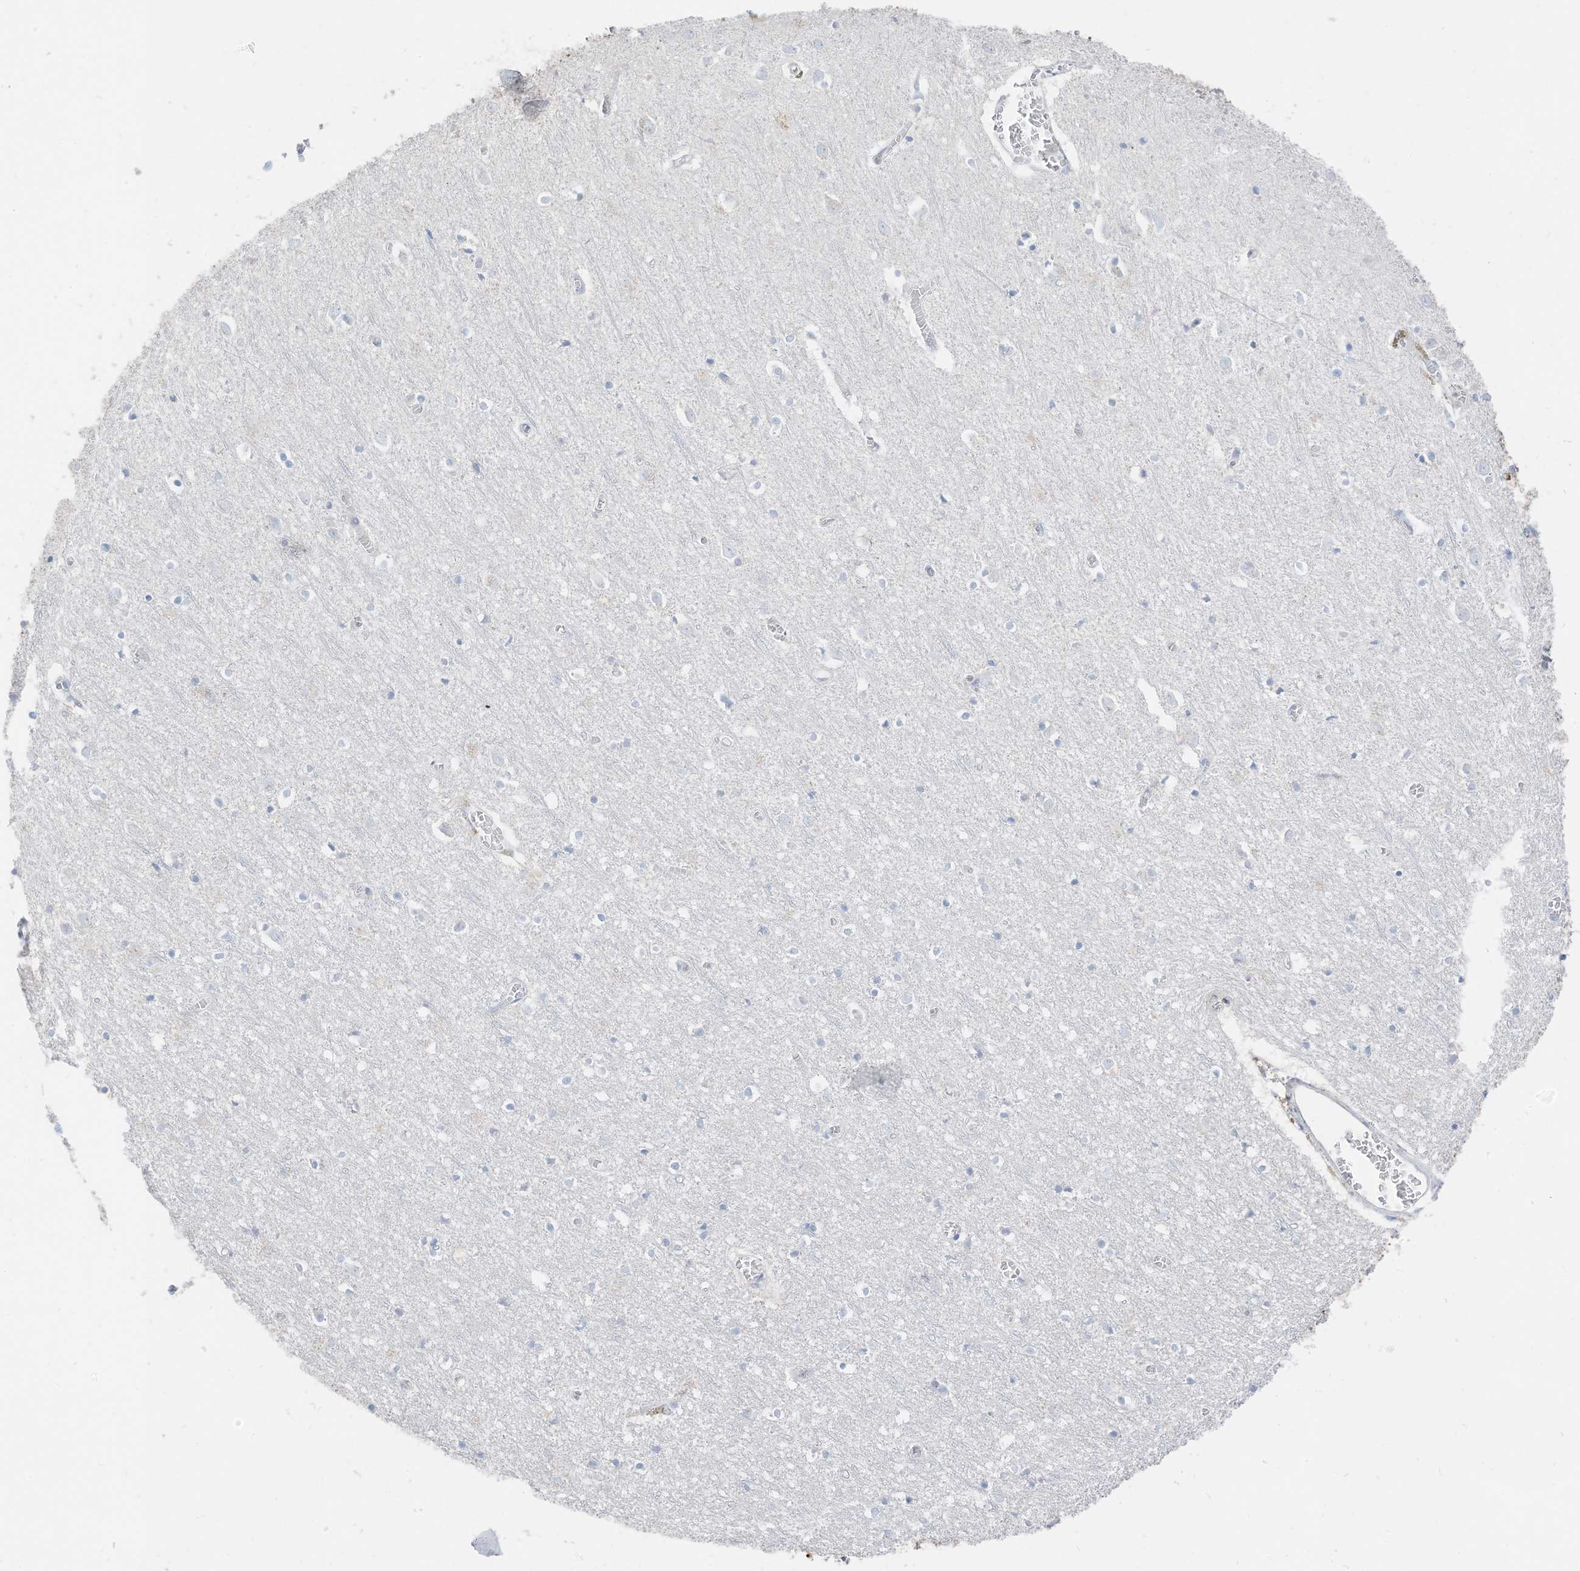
{"staining": {"intensity": "negative", "quantity": "none", "location": "none"}, "tissue": "cerebral cortex", "cell_type": "Endothelial cells", "image_type": "normal", "snomed": [{"axis": "morphology", "description": "Normal tissue, NOS"}, {"axis": "topography", "description": "Cerebral cortex"}], "caption": "Protein analysis of benign cerebral cortex reveals no significant staining in endothelial cells. (Stains: DAB (3,3'-diaminobenzidine) immunohistochemistry (IHC) with hematoxylin counter stain, Microscopy: brightfield microscopy at high magnification).", "gene": "ETHE1", "patient": {"sex": "female", "age": 64}}